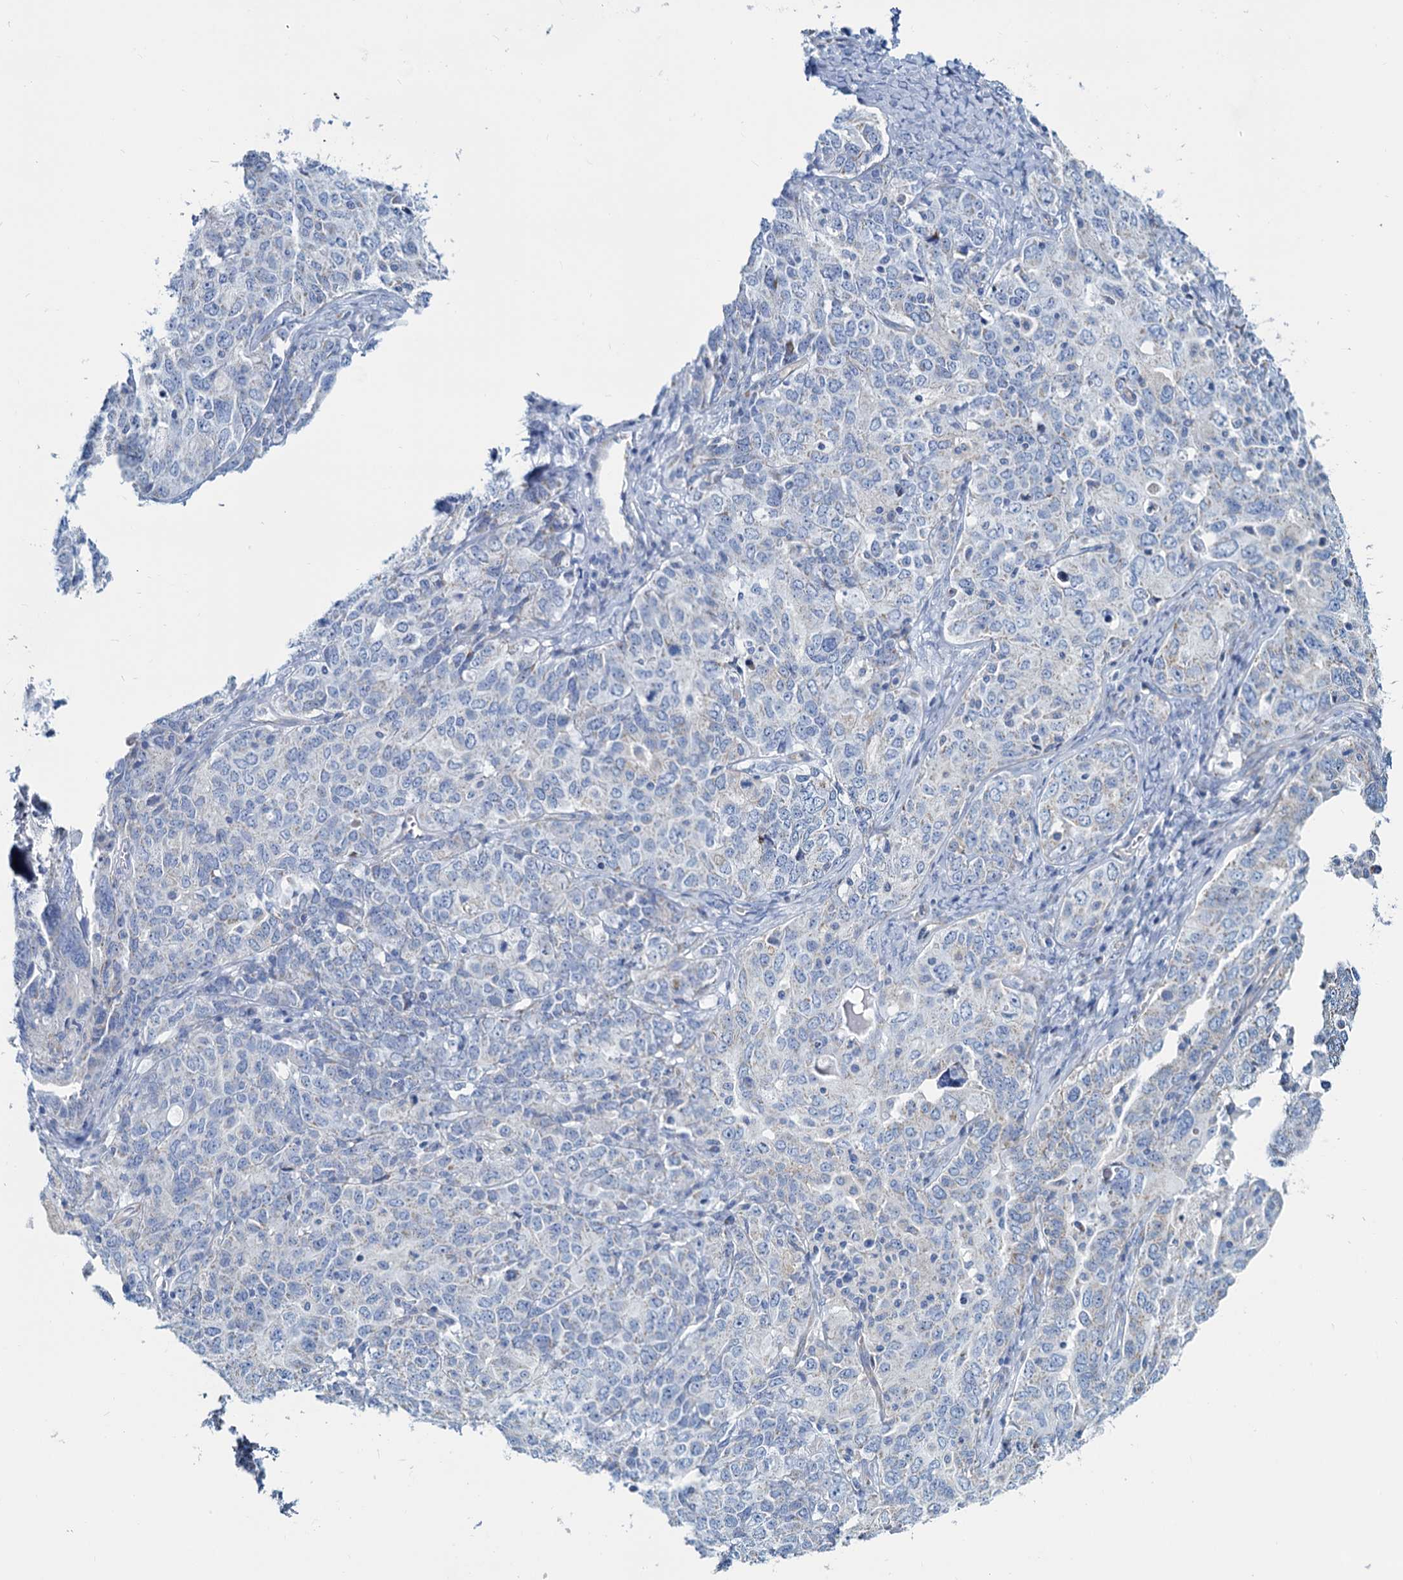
{"staining": {"intensity": "negative", "quantity": "none", "location": "none"}, "tissue": "ovarian cancer", "cell_type": "Tumor cells", "image_type": "cancer", "snomed": [{"axis": "morphology", "description": "Carcinoma, endometroid"}, {"axis": "topography", "description": "Ovary"}], "caption": "High magnification brightfield microscopy of ovarian cancer (endometroid carcinoma) stained with DAB (3,3'-diaminobenzidine) (brown) and counterstained with hematoxylin (blue): tumor cells show no significant positivity.", "gene": "SLC1A3", "patient": {"sex": "female", "age": 62}}